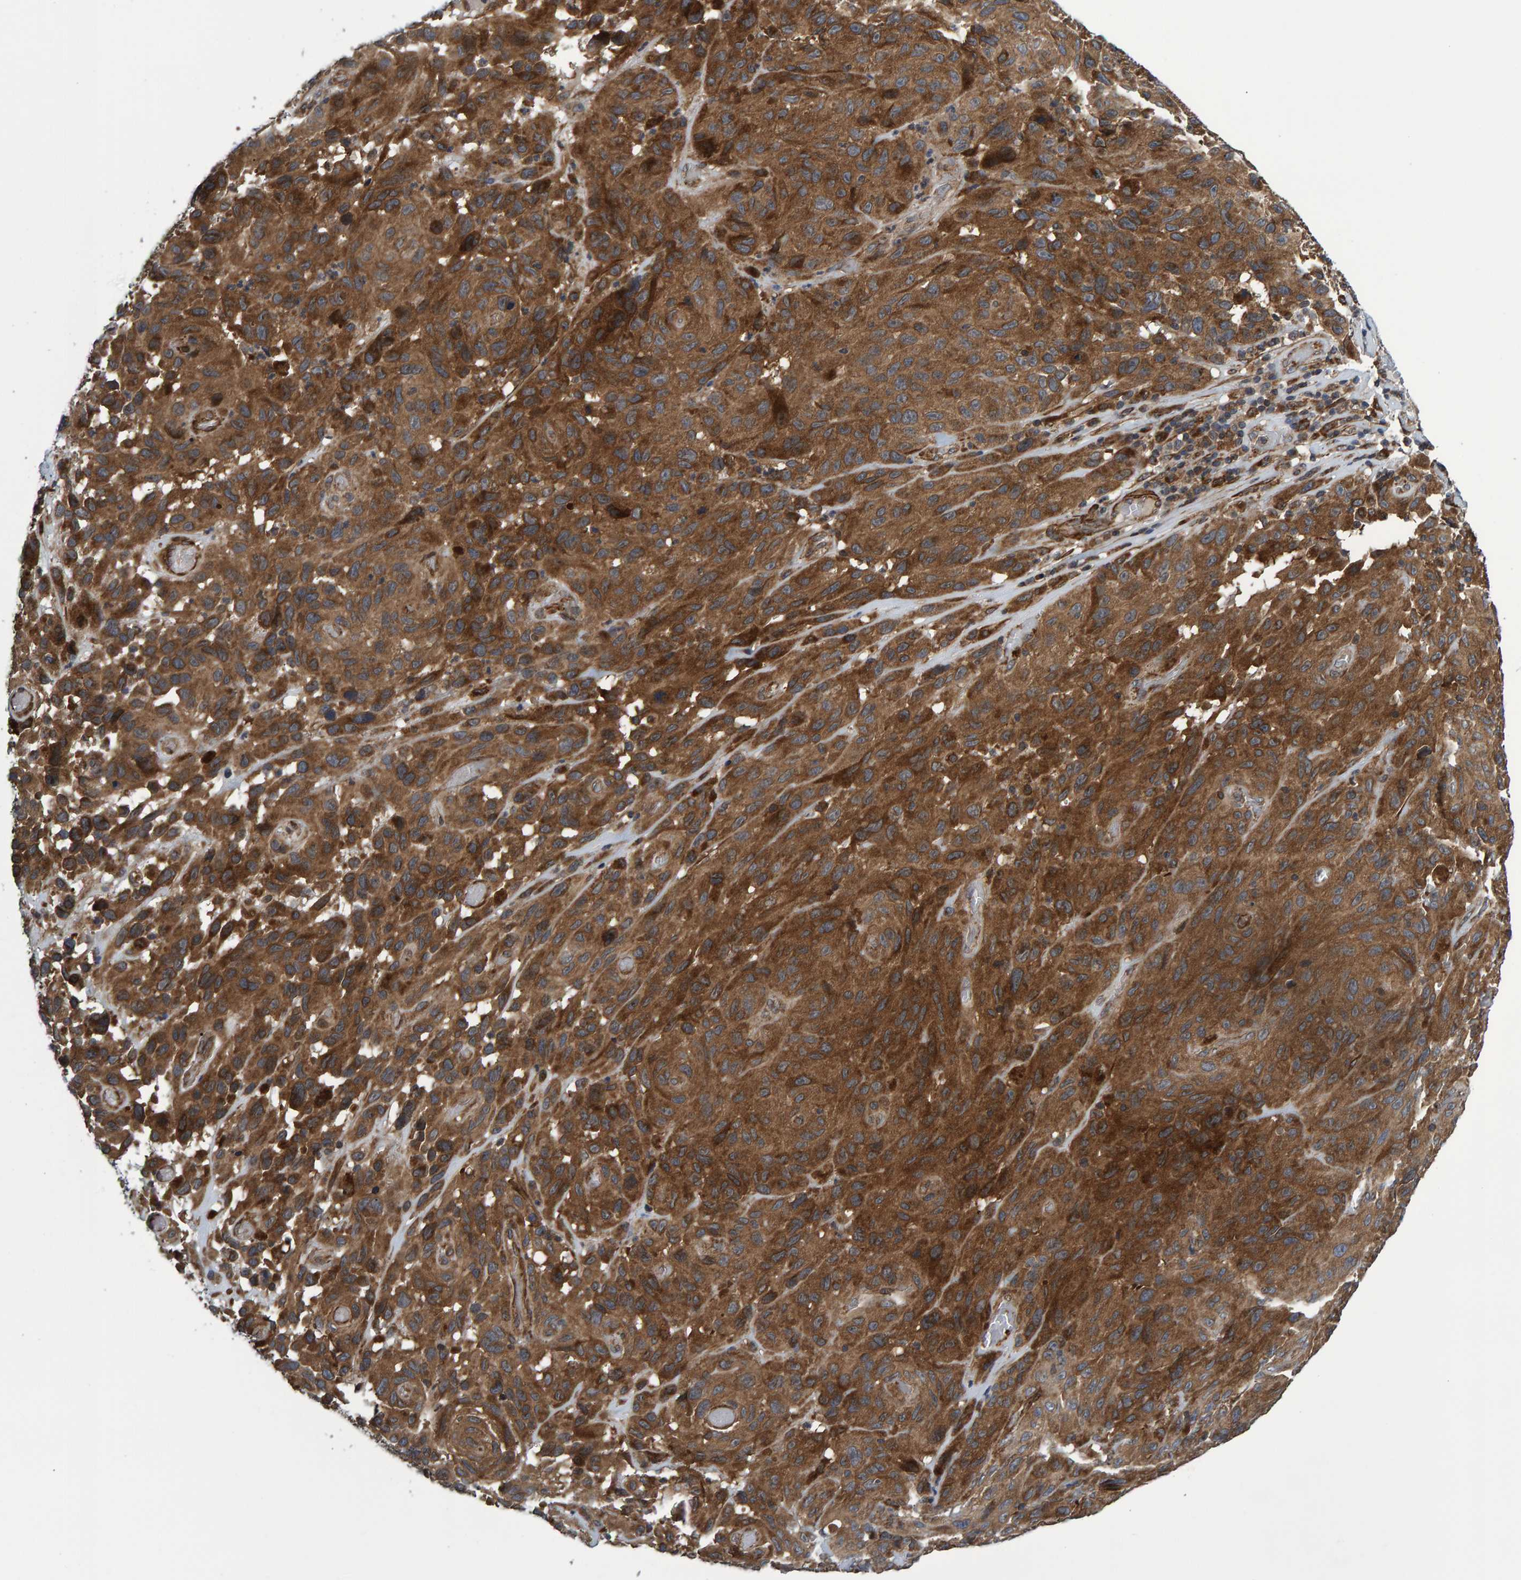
{"staining": {"intensity": "strong", "quantity": ">75%", "location": "cytoplasmic/membranous"}, "tissue": "melanoma", "cell_type": "Tumor cells", "image_type": "cancer", "snomed": [{"axis": "morphology", "description": "Malignant melanoma, NOS"}, {"axis": "topography", "description": "Skin"}], "caption": "An image of human malignant melanoma stained for a protein displays strong cytoplasmic/membranous brown staining in tumor cells.", "gene": "ATP6V1H", "patient": {"sex": "male", "age": 66}}